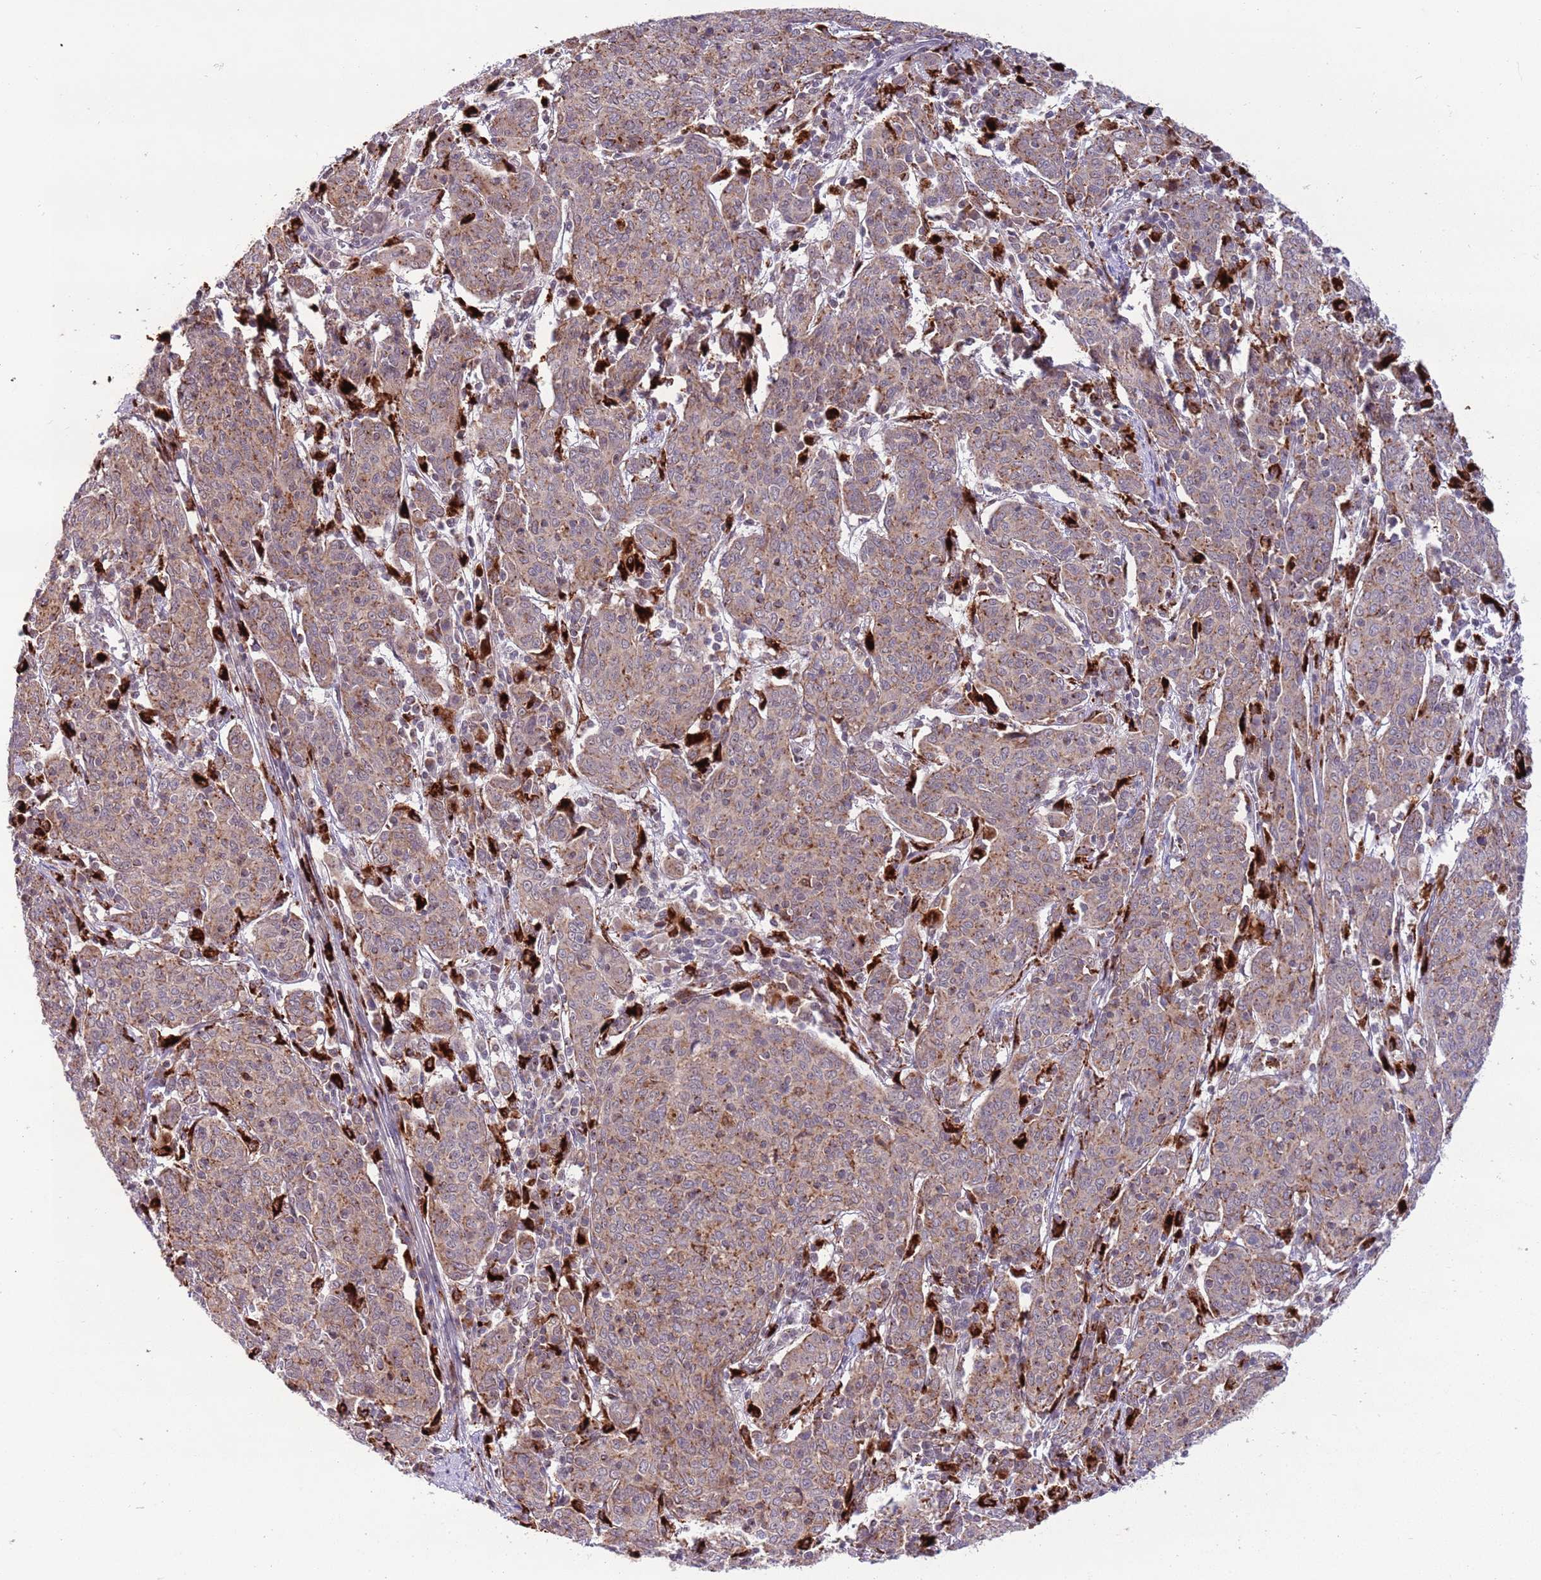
{"staining": {"intensity": "moderate", "quantity": ">75%", "location": "cytoplasmic/membranous"}, "tissue": "cervical cancer", "cell_type": "Tumor cells", "image_type": "cancer", "snomed": [{"axis": "morphology", "description": "Squamous cell carcinoma, NOS"}, {"axis": "topography", "description": "Cervix"}], "caption": "Protein positivity by IHC exhibits moderate cytoplasmic/membranous positivity in about >75% of tumor cells in cervical squamous cell carcinoma.", "gene": "TRIM27", "patient": {"sex": "female", "age": 67}}